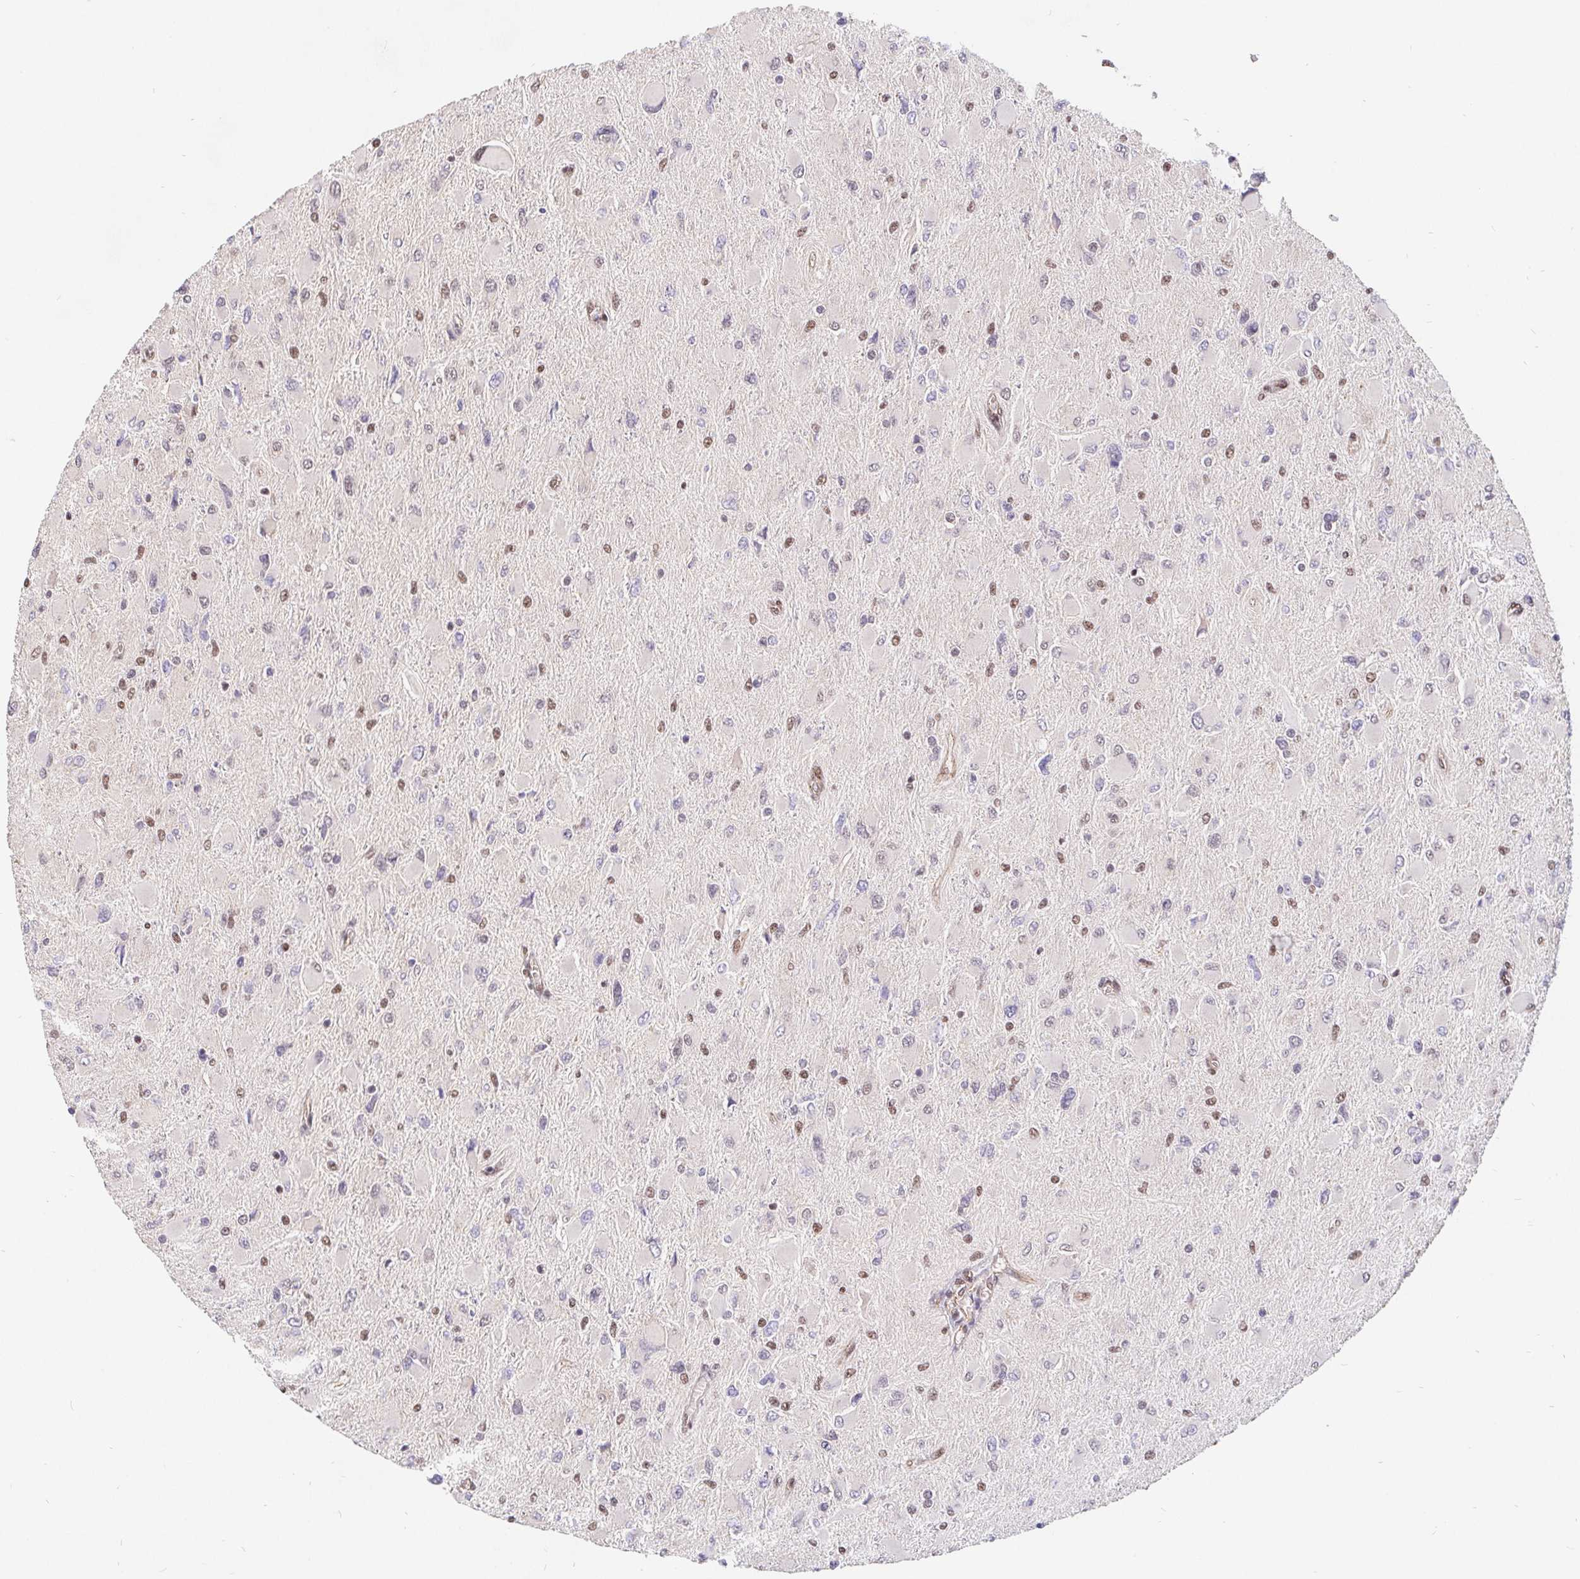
{"staining": {"intensity": "weak", "quantity": "25%-75%", "location": "nuclear"}, "tissue": "glioma", "cell_type": "Tumor cells", "image_type": "cancer", "snomed": [{"axis": "morphology", "description": "Glioma, malignant, High grade"}, {"axis": "topography", "description": "Cerebral cortex"}], "caption": "Protein expression analysis of human malignant high-grade glioma reveals weak nuclear expression in about 25%-75% of tumor cells.", "gene": "POU2F1", "patient": {"sex": "female", "age": 36}}